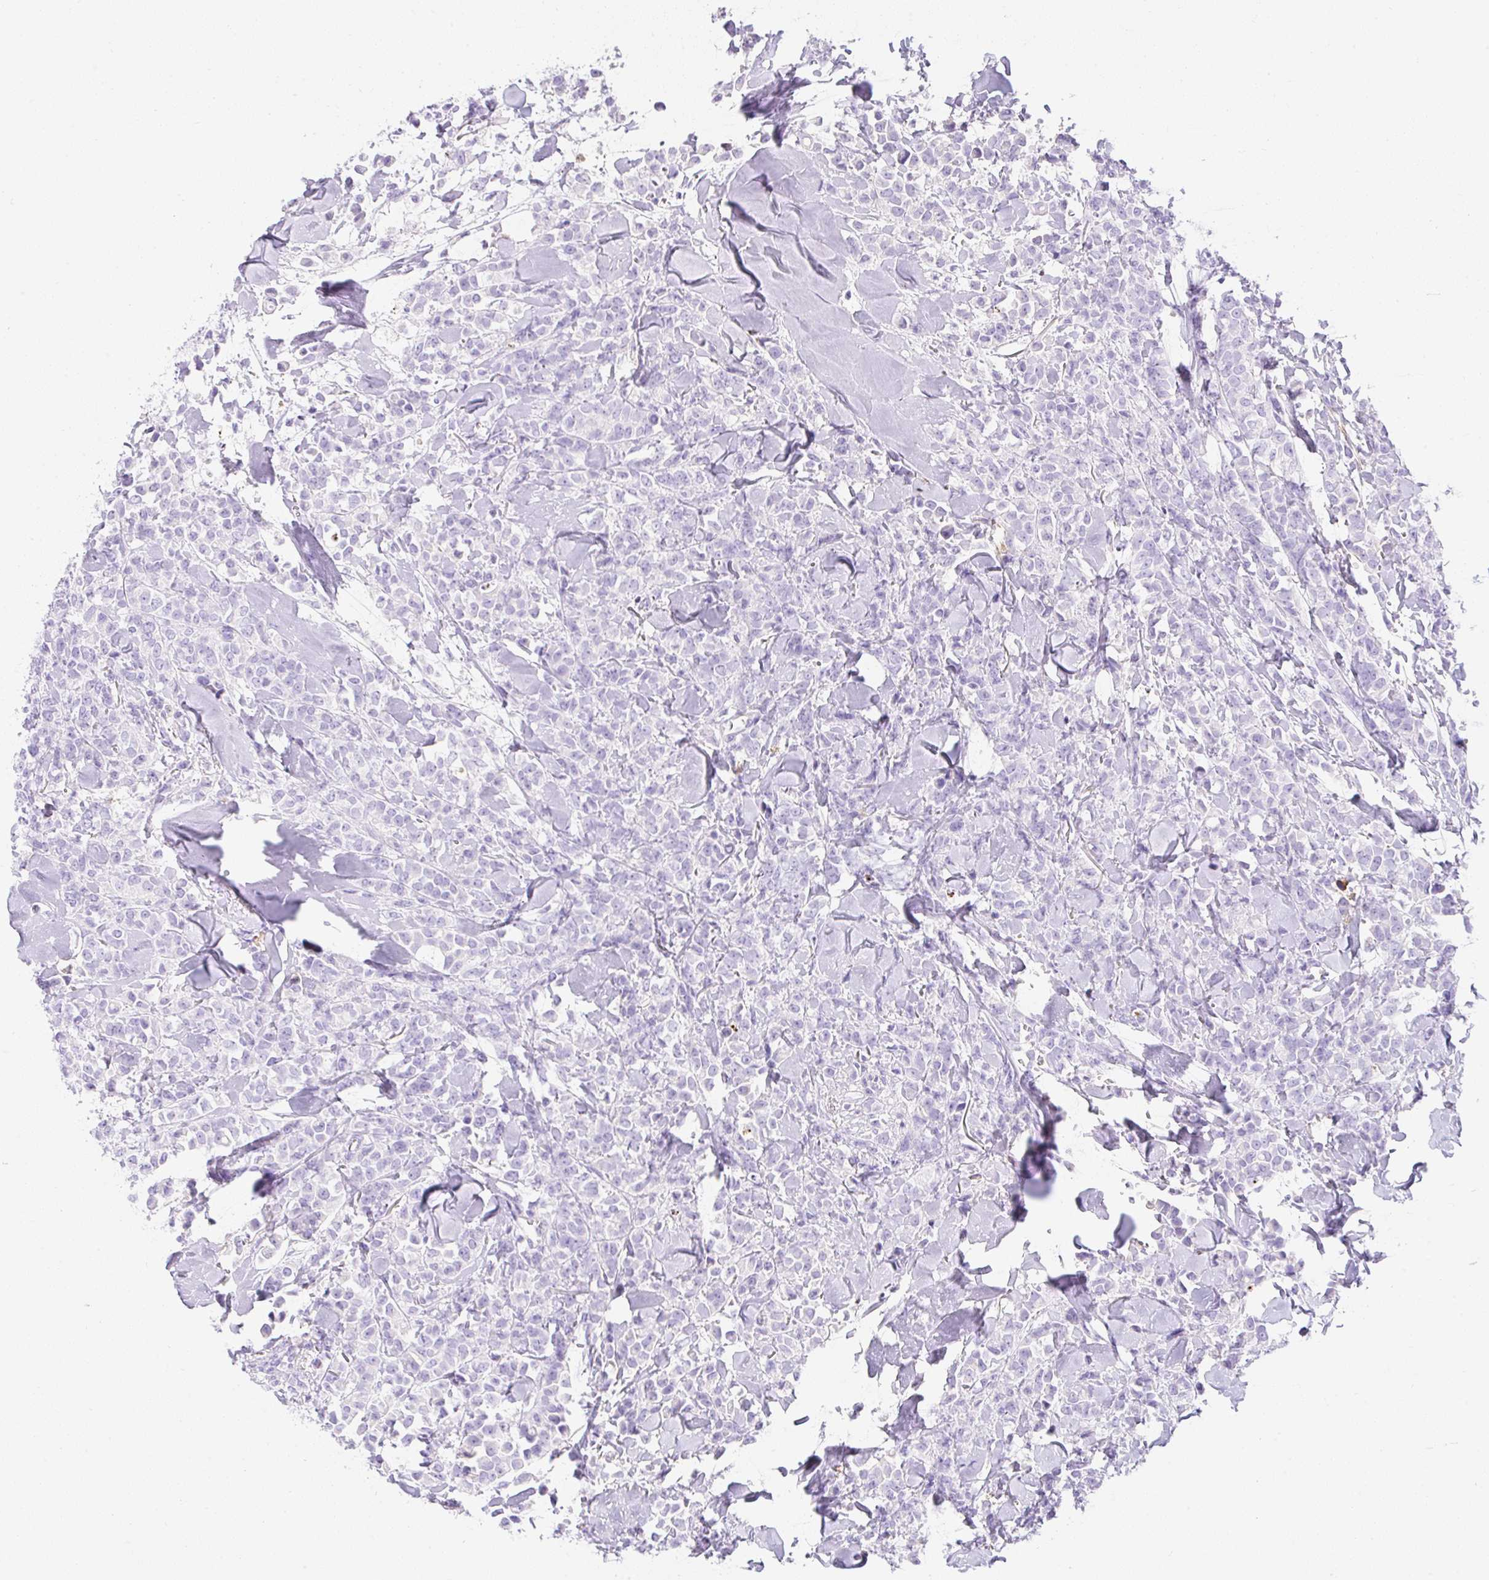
{"staining": {"intensity": "negative", "quantity": "none", "location": "none"}, "tissue": "breast cancer", "cell_type": "Tumor cells", "image_type": "cancer", "snomed": [{"axis": "morphology", "description": "Lobular carcinoma"}, {"axis": "topography", "description": "Breast"}], "caption": "Immunohistochemistry (IHC) micrograph of neoplastic tissue: lobular carcinoma (breast) stained with DAB displays no significant protein positivity in tumor cells.", "gene": "APOC4-APOC2", "patient": {"sex": "female", "age": 91}}